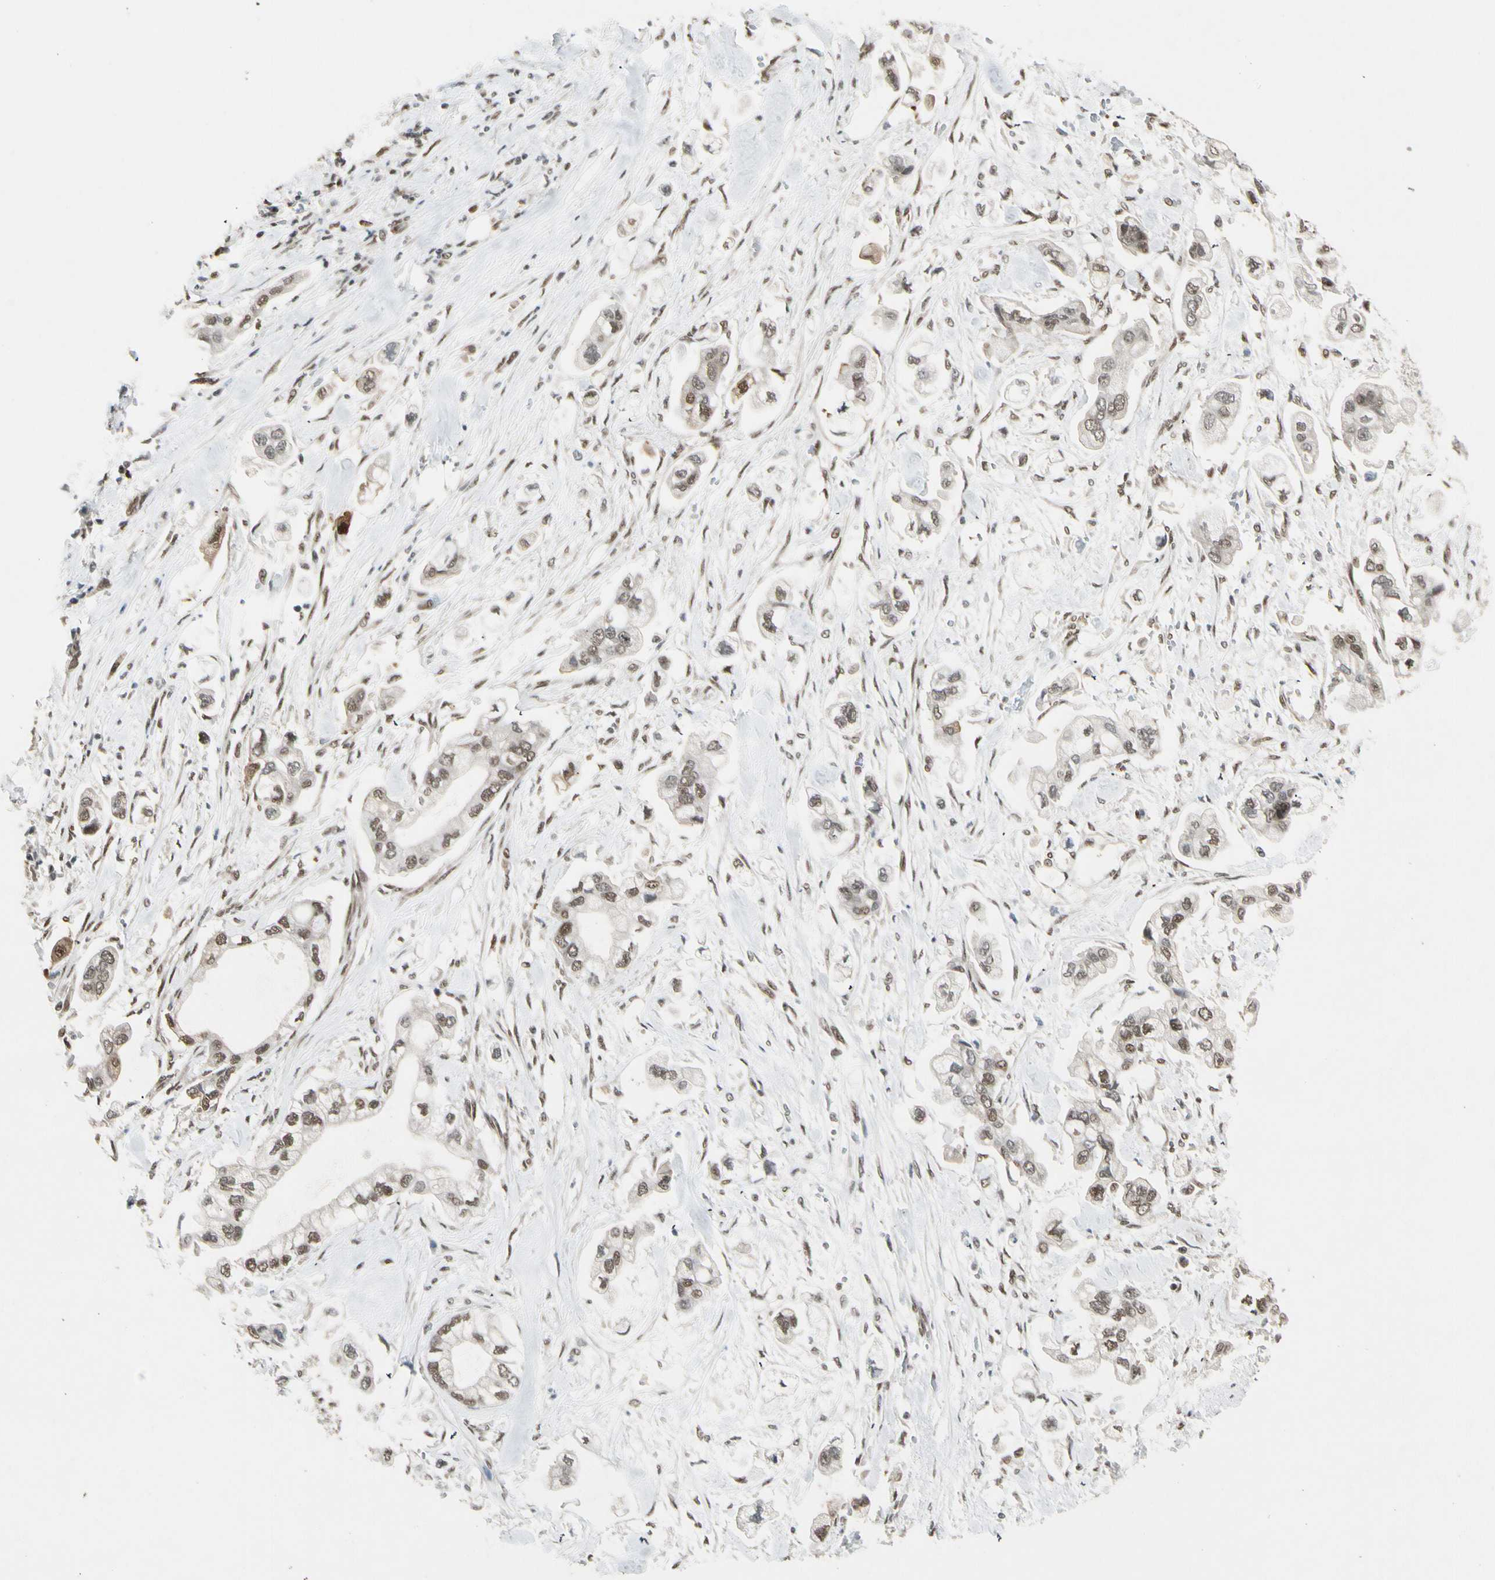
{"staining": {"intensity": "moderate", "quantity": ">75%", "location": "nuclear"}, "tissue": "stomach cancer", "cell_type": "Tumor cells", "image_type": "cancer", "snomed": [{"axis": "morphology", "description": "Adenocarcinoma, NOS"}, {"axis": "topography", "description": "Stomach"}], "caption": "Immunohistochemical staining of human adenocarcinoma (stomach) exhibits medium levels of moderate nuclear expression in about >75% of tumor cells. Nuclei are stained in blue.", "gene": "CHAMP1", "patient": {"sex": "male", "age": 62}}